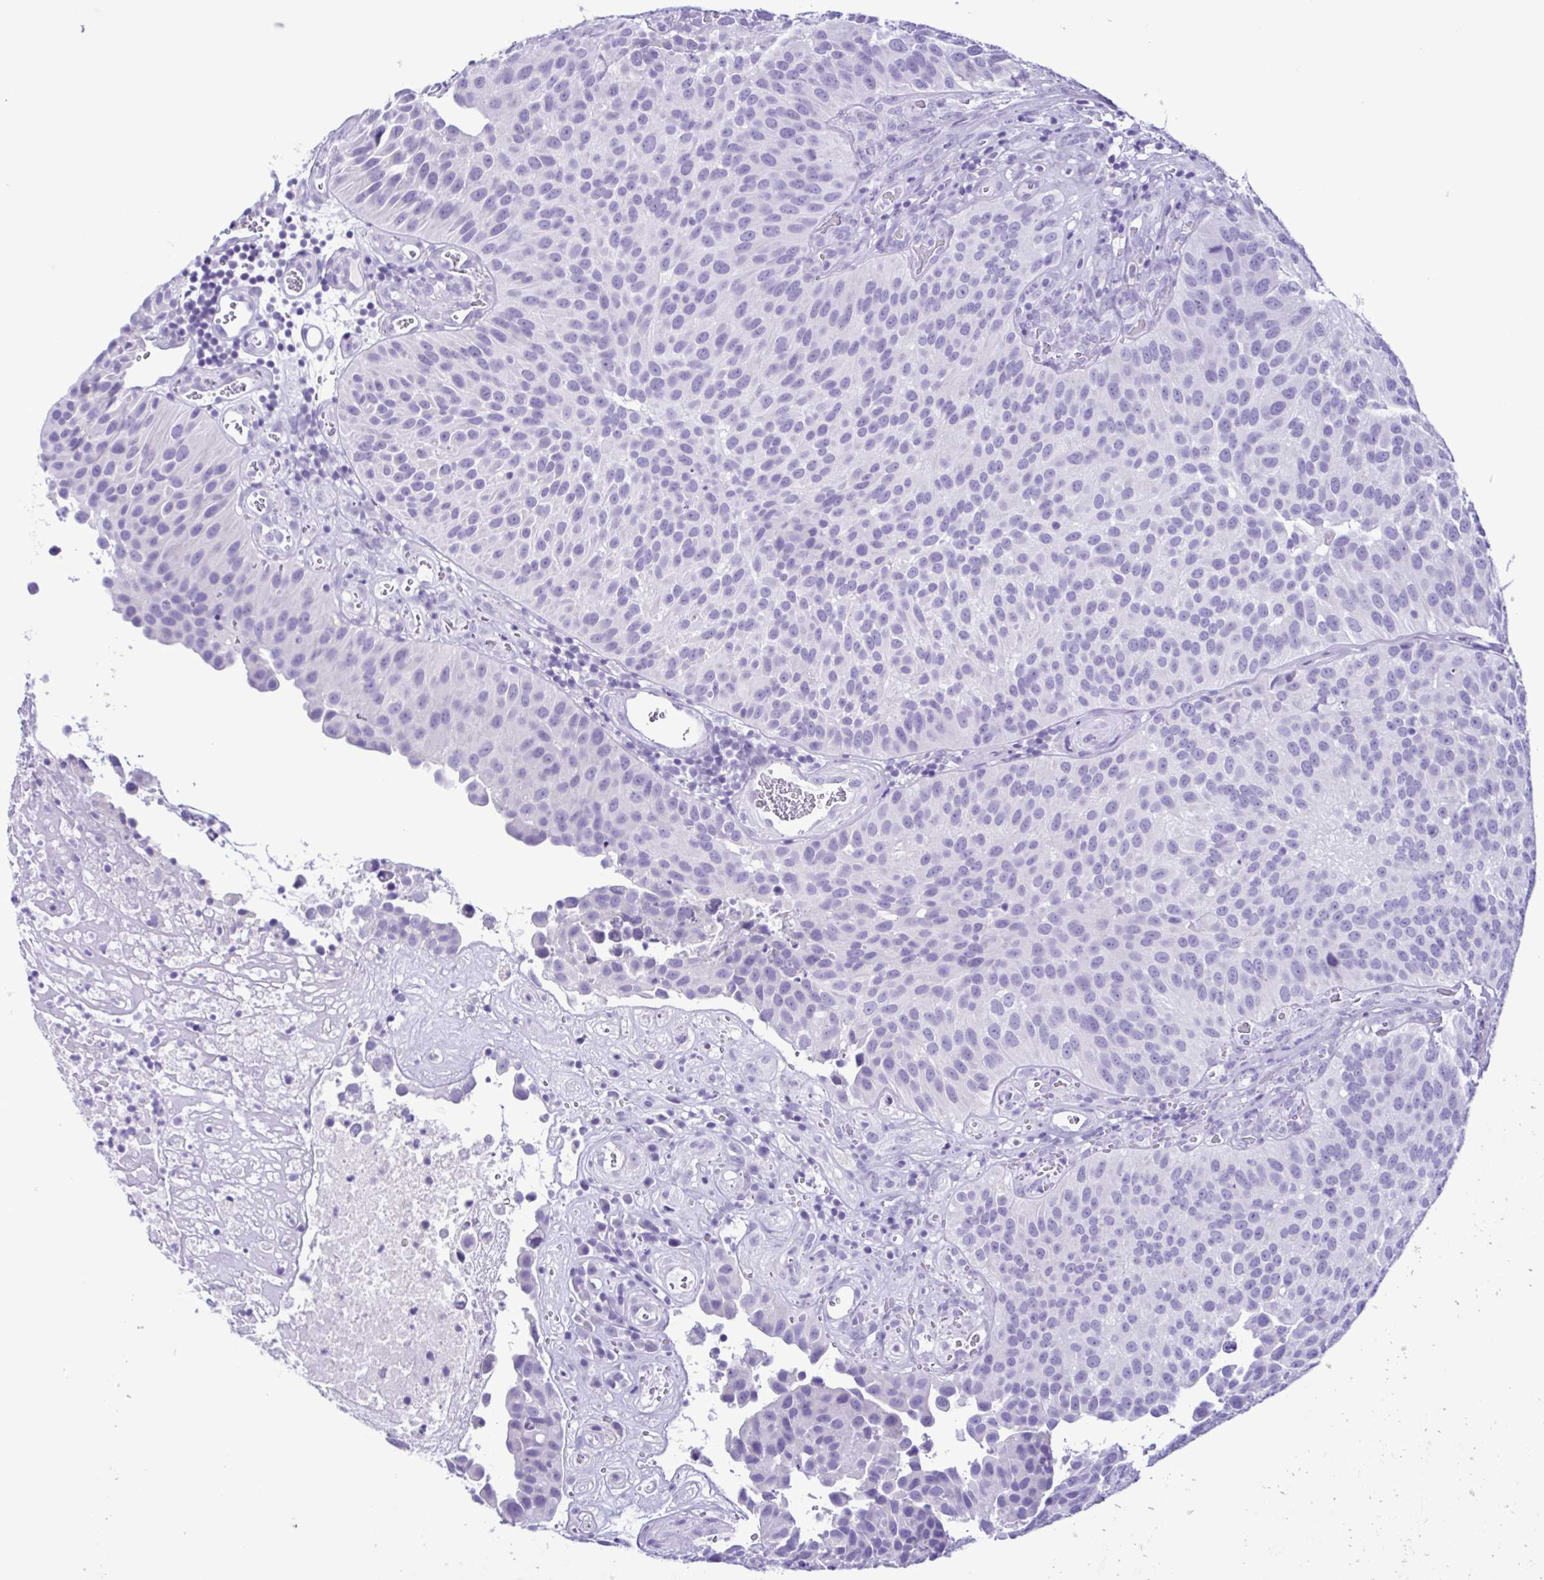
{"staining": {"intensity": "negative", "quantity": "none", "location": "none"}, "tissue": "urothelial cancer", "cell_type": "Tumor cells", "image_type": "cancer", "snomed": [{"axis": "morphology", "description": "Urothelial carcinoma, Low grade"}, {"axis": "topography", "description": "Urinary bladder"}], "caption": "Tumor cells are negative for brown protein staining in low-grade urothelial carcinoma.", "gene": "SPATA16", "patient": {"sex": "male", "age": 76}}